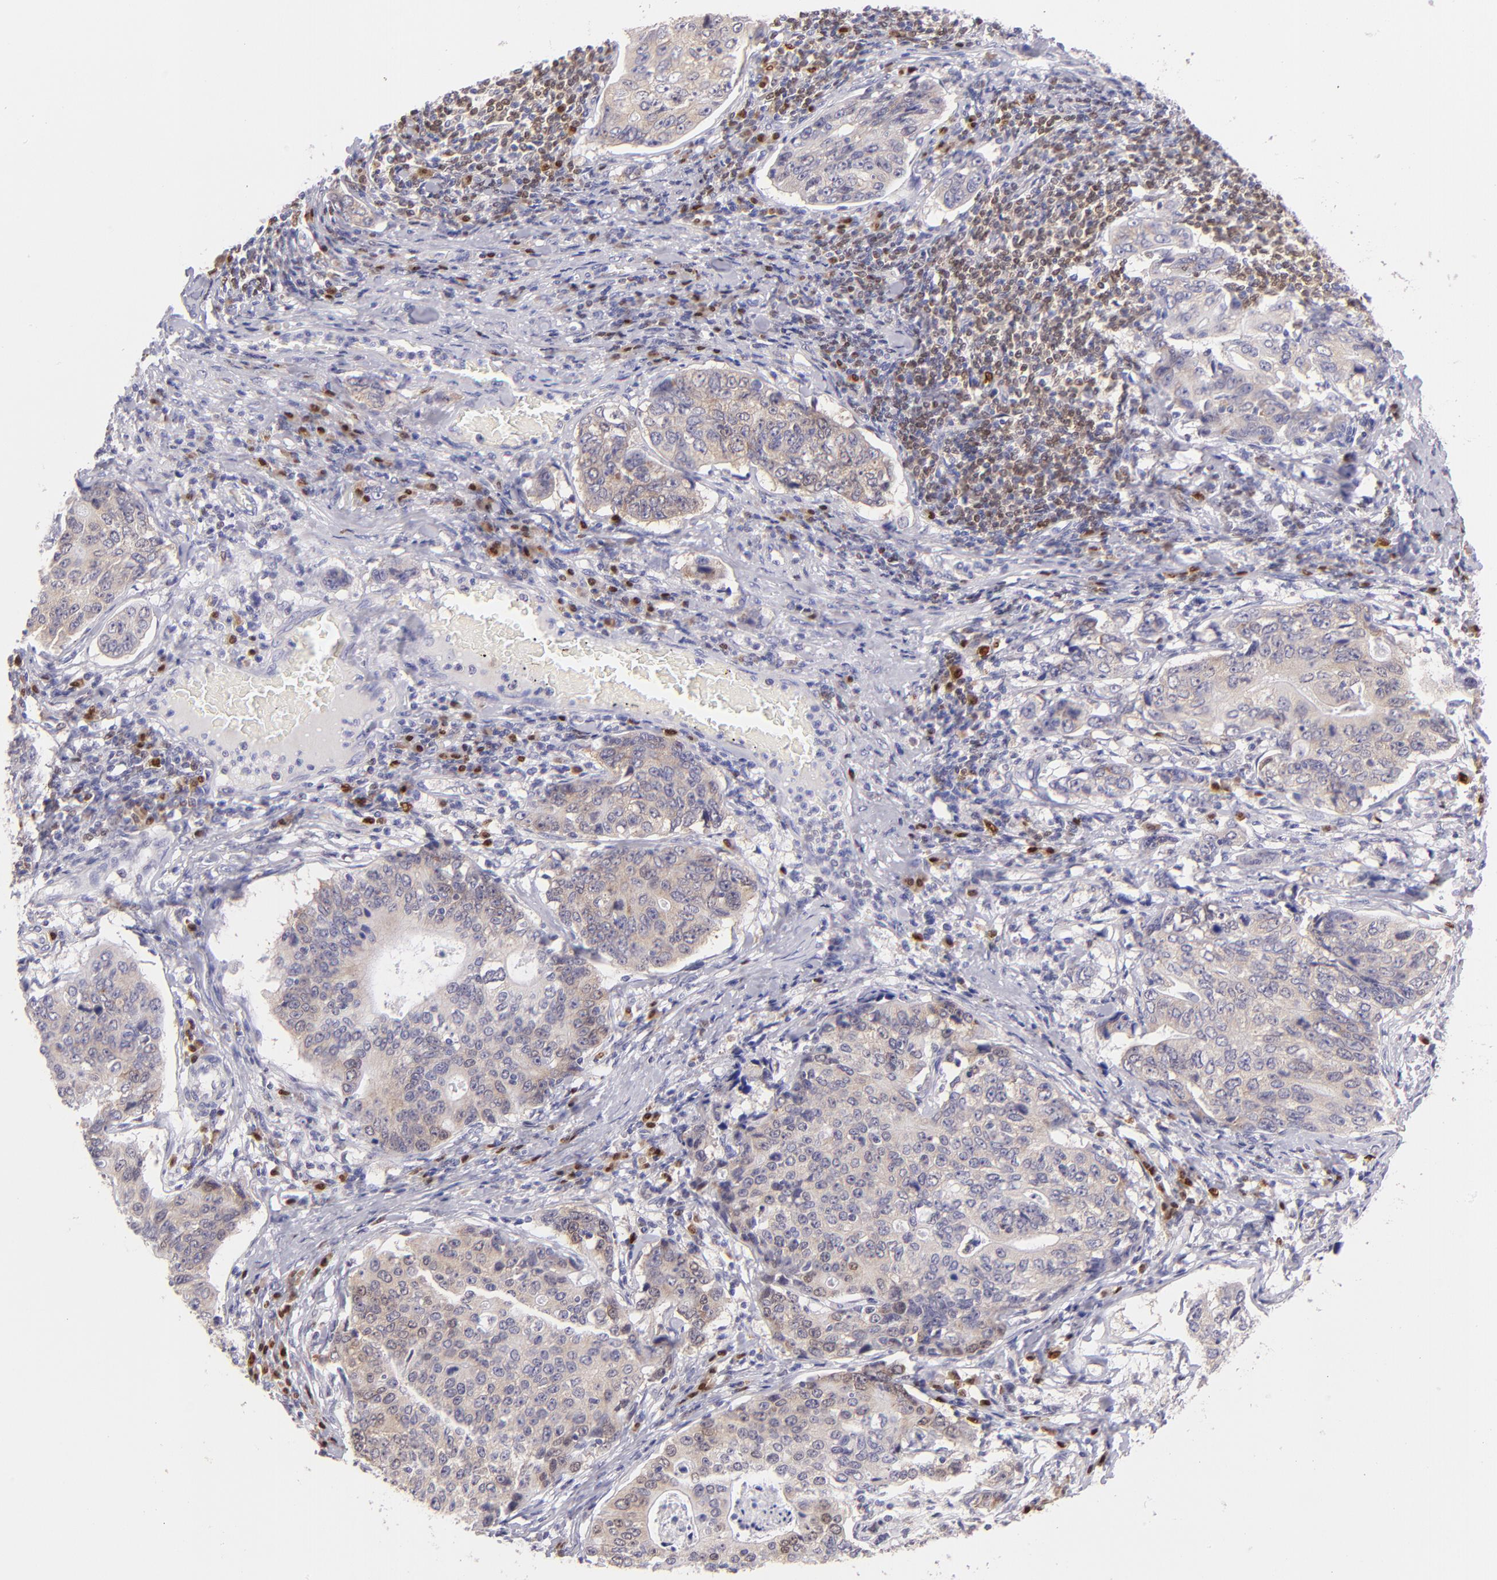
{"staining": {"intensity": "weak", "quantity": ">75%", "location": "cytoplasmic/membranous"}, "tissue": "stomach cancer", "cell_type": "Tumor cells", "image_type": "cancer", "snomed": [{"axis": "morphology", "description": "Adenocarcinoma, NOS"}, {"axis": "topography", "description": "Esophagus"}, {"axis": "topography", "description": "Stomach"}], "caption": "Approximately >75% of tumor cells in human stomach adenocarcinoma show weak cytoplasmic/membranous protein staining as visualized by brown immunohistochemical staining.", "gene": "IRF8", "patient": {"sex": "male", "age": 74}}